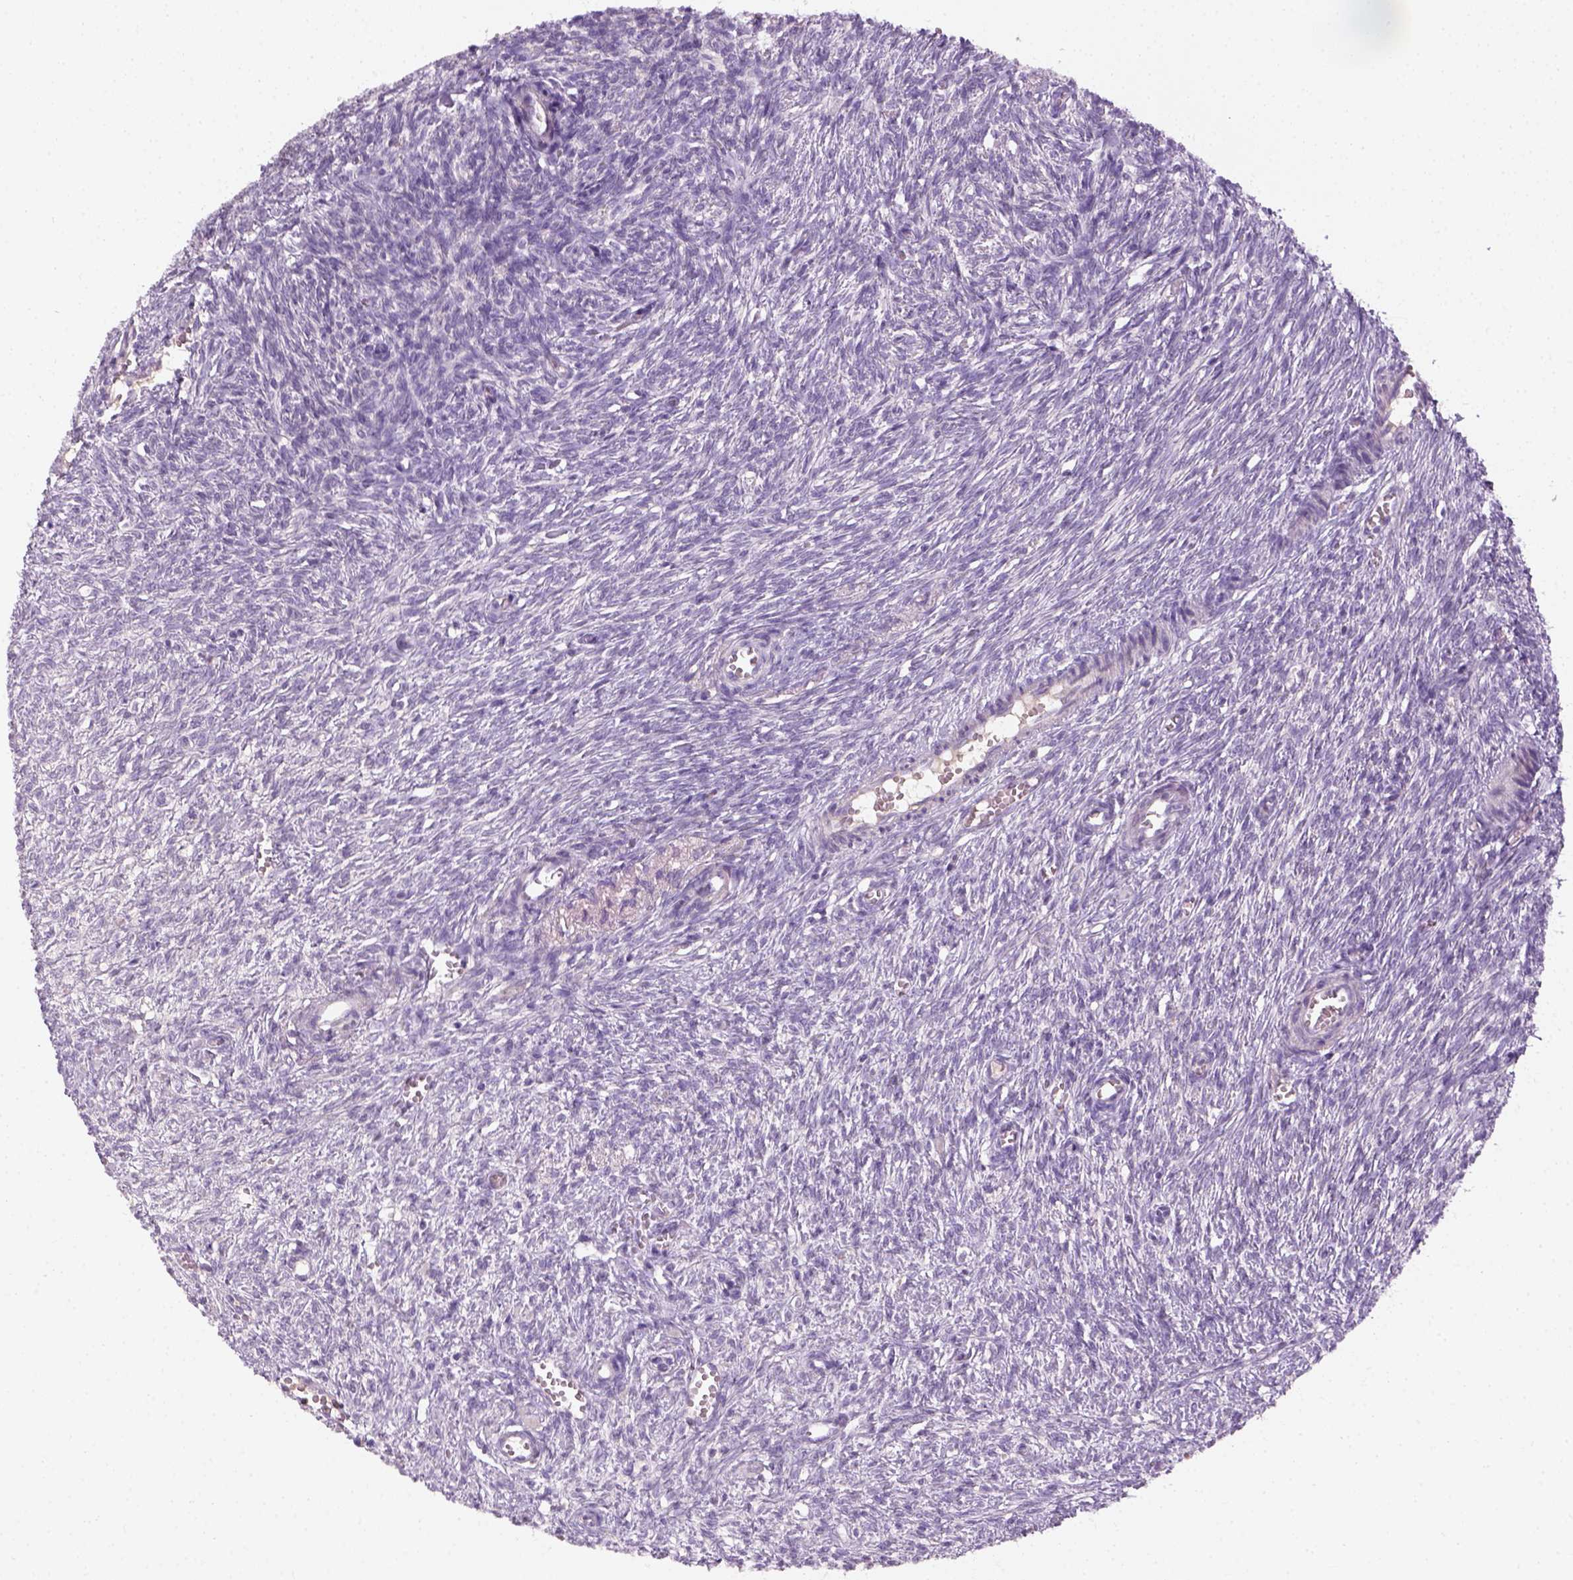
{"staining": {"intensity": "negative", "quantity": "none", "location": "none"}, "tissue": "ovary", "cell_type": "Ovarian stroma cells", "image_type": "normal", "snomed": [{"axis": "morphology", "description": "Normal tissue, NOS"}, {"axis": "topography", "description": "Ovary"}], "caption": "Immunohistochemistry (IHC) photomicrograph of normal human ovary stained for a protein (brown), which shows no expression in ovarian stroma cells. The staining is performed using DAB brown chromogen with nuclei counter-stained in using hematoxylin.", "gene": "GFI1B", "patient": {"sex": "female", "age": 46}}